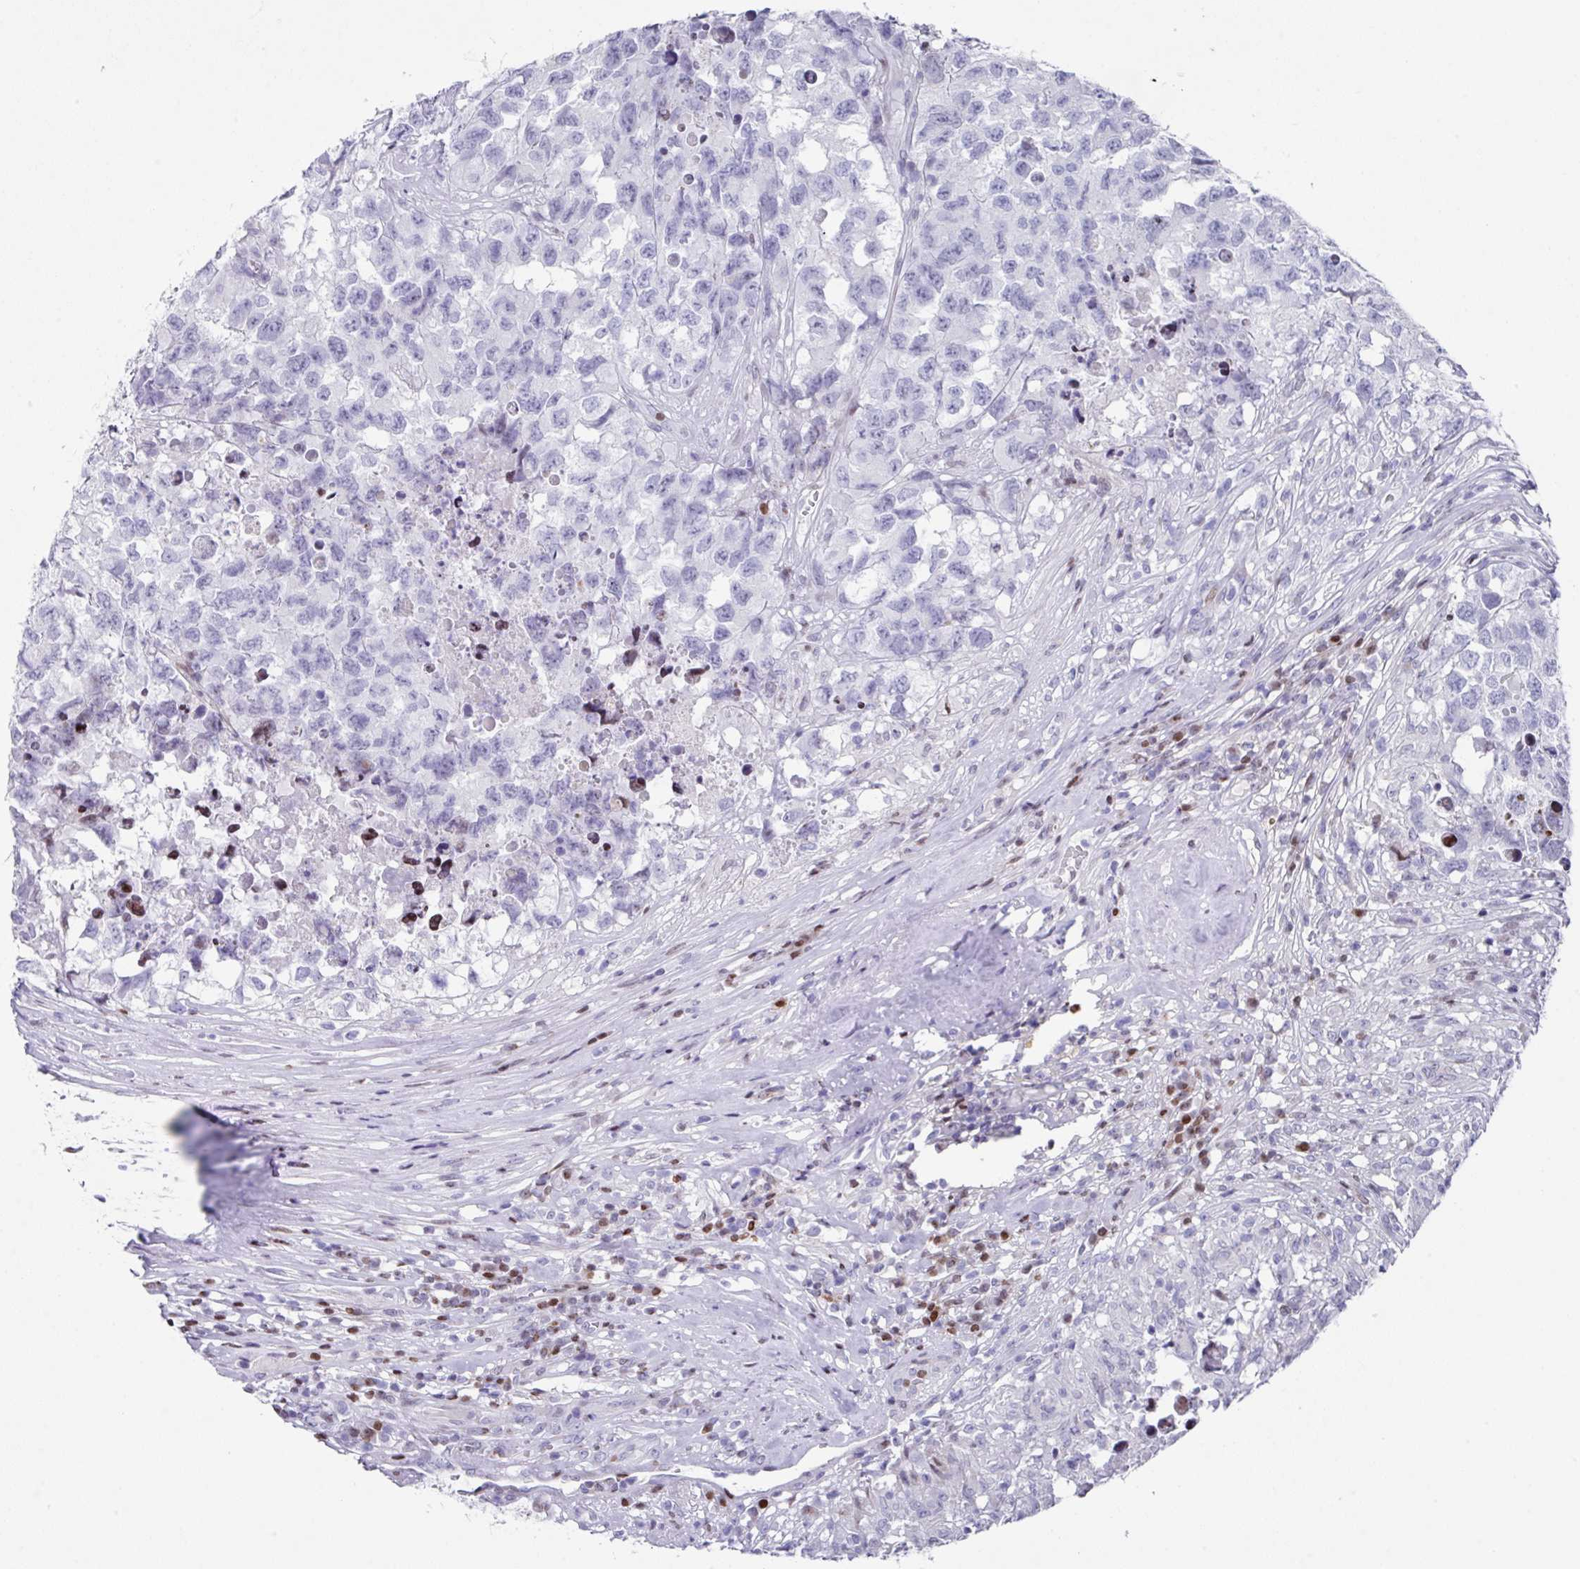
{"staining": {"intensity": "negative", "quantity": "none", "location": "none"}, "tissue": "testis cancer", "cell_type": "Tumor cells", "image_type": "cancer", "snomed": [{"axis": "morphology", "description": "Carcinoma, Embryonal, NOS"}, {"axis": "topography", "description": "Testis"}], "caption": "A photomicrograph of testis embryonal carcinoma stained for a protein displays no brown staining in tumor cells.", "gene": "TCF3", "patient": {"sex": "male", "age": 83}}